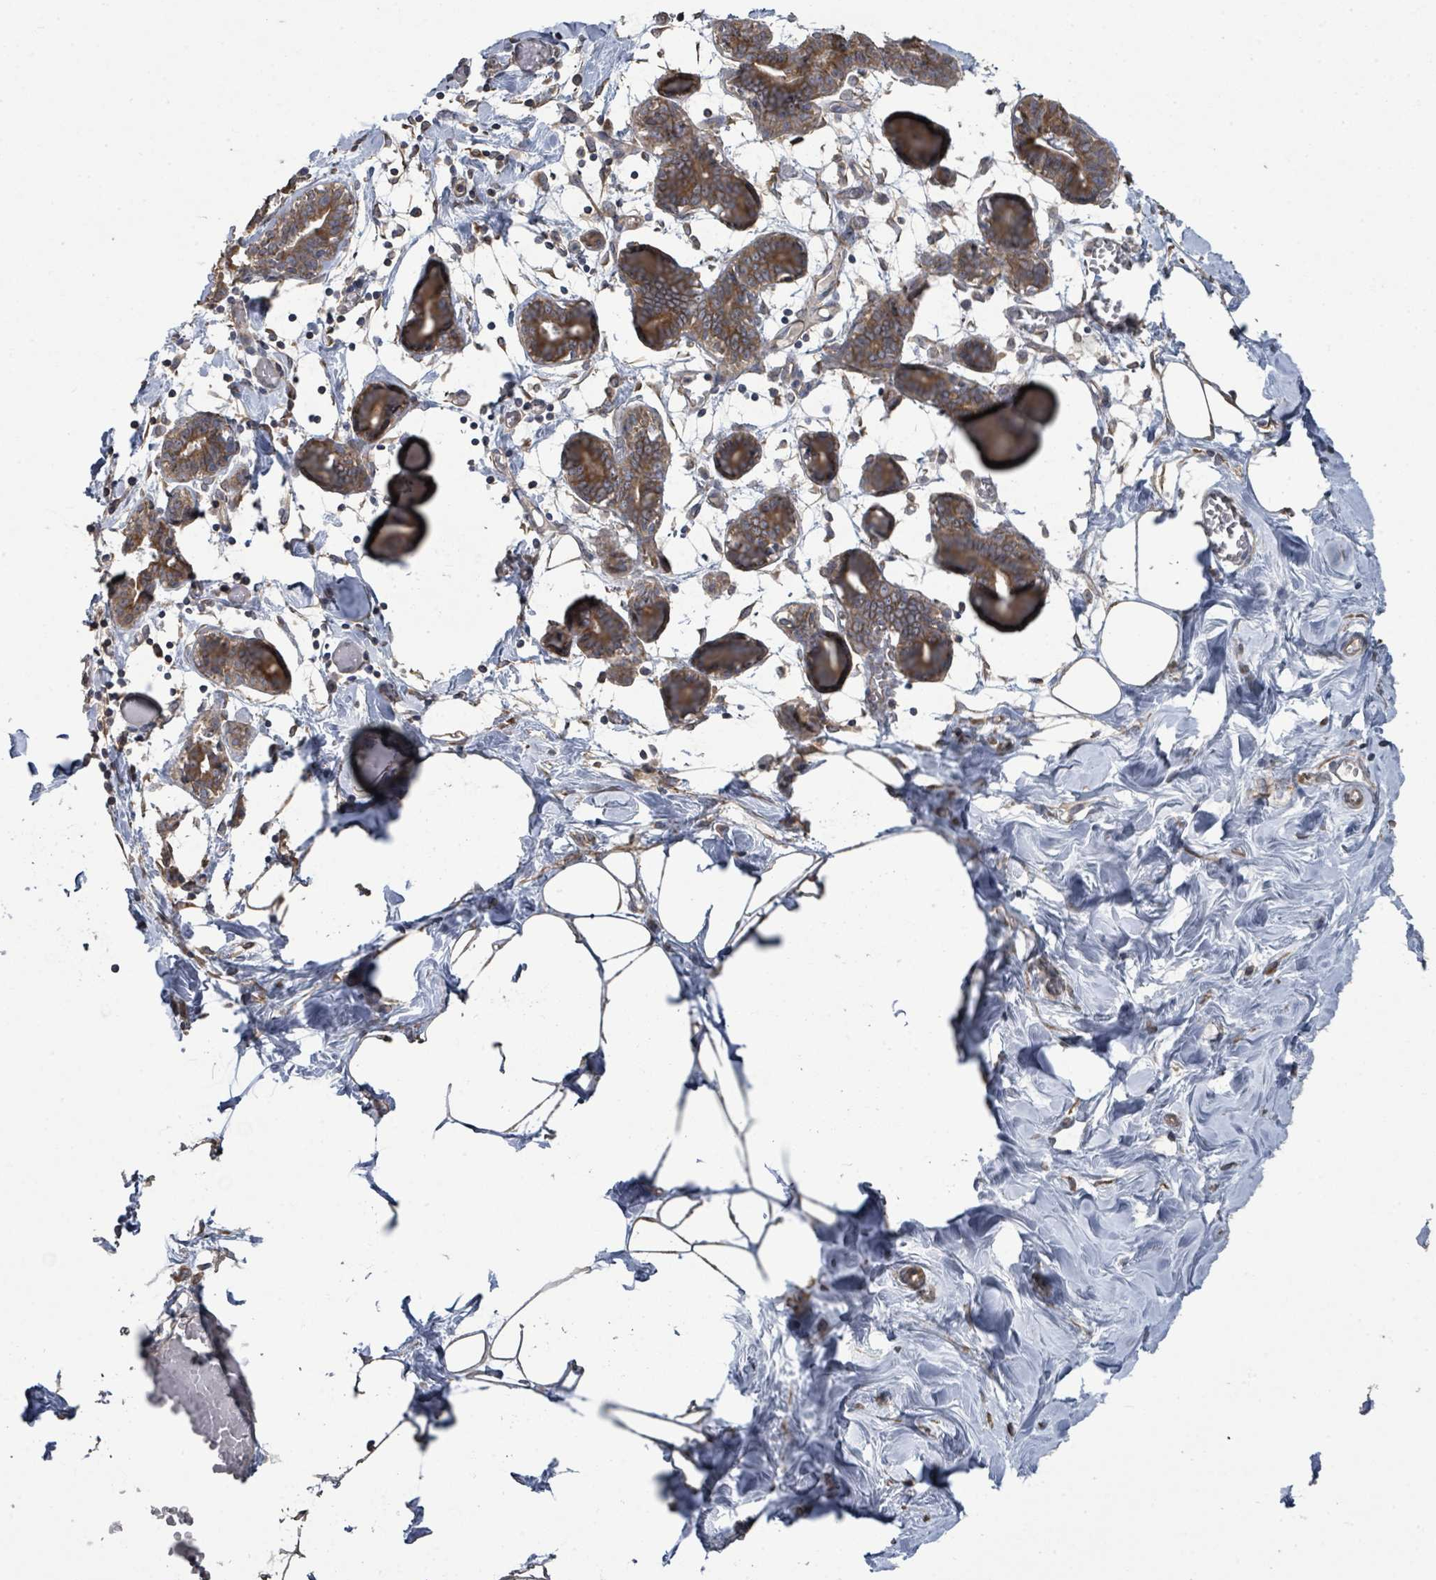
{"staining": {"intensity": "weak", "quantity": ">75%", "location": "cytoplasmic/membranous"}, "tissue": "breast", "cell_type": "Adipocytes", "image_type": "normal", "snomed": [{"axis": "morphology", "description": "Normal tissue, NOS"}, {"axis": "topography", "description": "Breast"}], "caption": "Protein staining of normal breast exhibits weak cytoplasmic/membranous expression in approximately >75% of adipocytes.", "gene": "SLC9A7", "patient": {"sex": "female", "age": 27}}